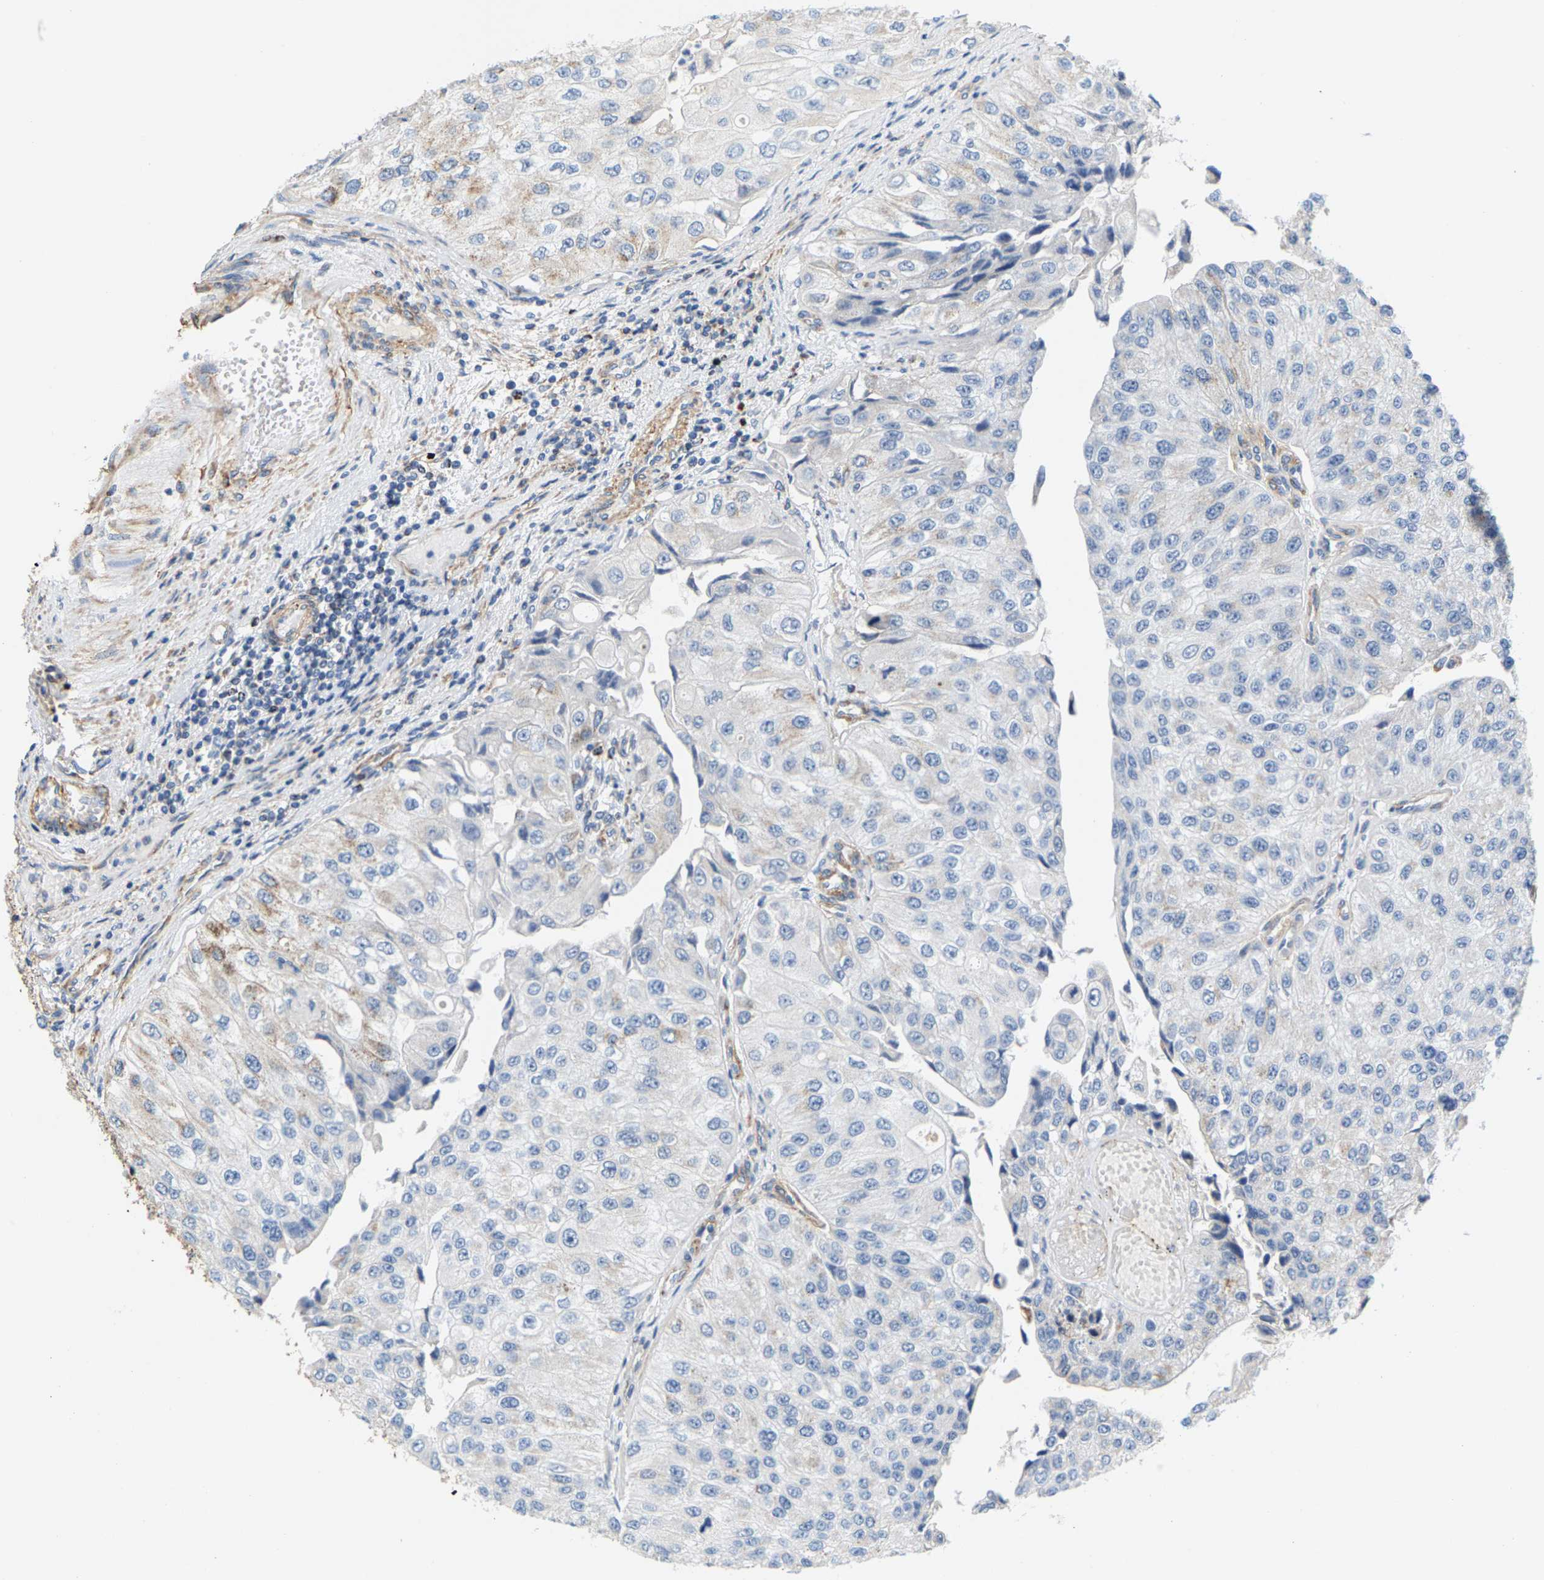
{"staining": {"intensity": "weak", "quantity": "<25%", "location": "cytoplasmic/membranous"}, "tissue": "urothelial cancer", "cell_type": "Tumor cells", "image_type": "cancer", "snomed": [{"axis": "morphology", "description": "Urothelial carcinoma, High grade"}, {"axis": "topography", "description": "Kidney"}, {"axis": "topography", "description": "Urinary bladder"}], "caption": "Immunohistochemical staining of human urothelial cancer exhibits no significant positivity in tumor cells.", "gene": "SHMT2", "patient": {"sex": "male", "age": 77}}